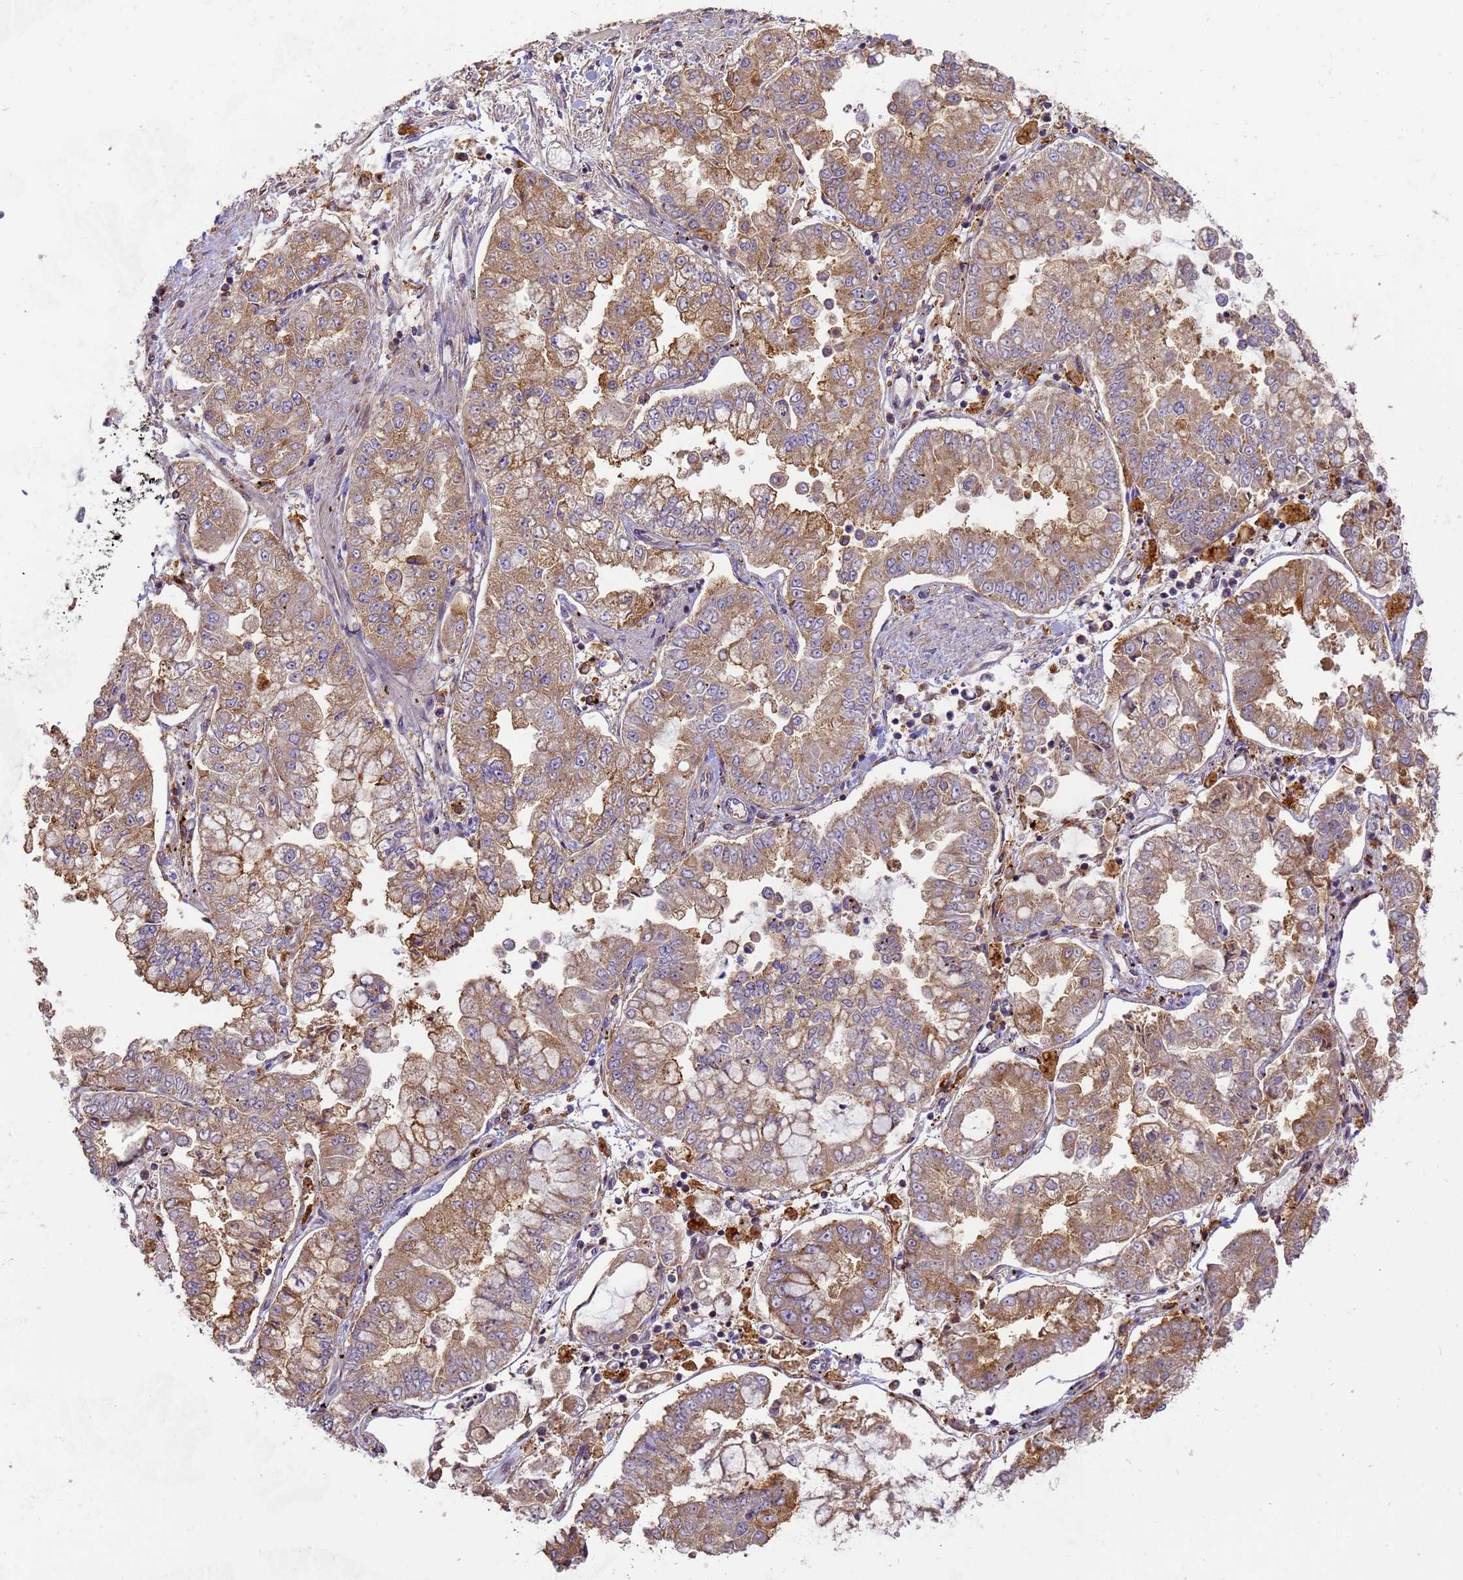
{"staining": {"intensity": "moderate", "quantity": ">75%", "location": "cytoplasmic/membranous"}, "tissue": "stomach cancer", "cell_type": "Tumor cells", "image_type": "cancer", "snomed": [{"axis": "morphology", "description": "Adenocarcinoma, NOS"}, {"axis": "topography", "description": "Stomach"}], "caption": "Stomach cancer stained with immunohistochemistry (IHC) reveals moderate cytoplasmic/membranous positivity in approximately >75% of tumor cells.", "gene": "M6PR", "patient": {"sex": "male", "age": 76}}